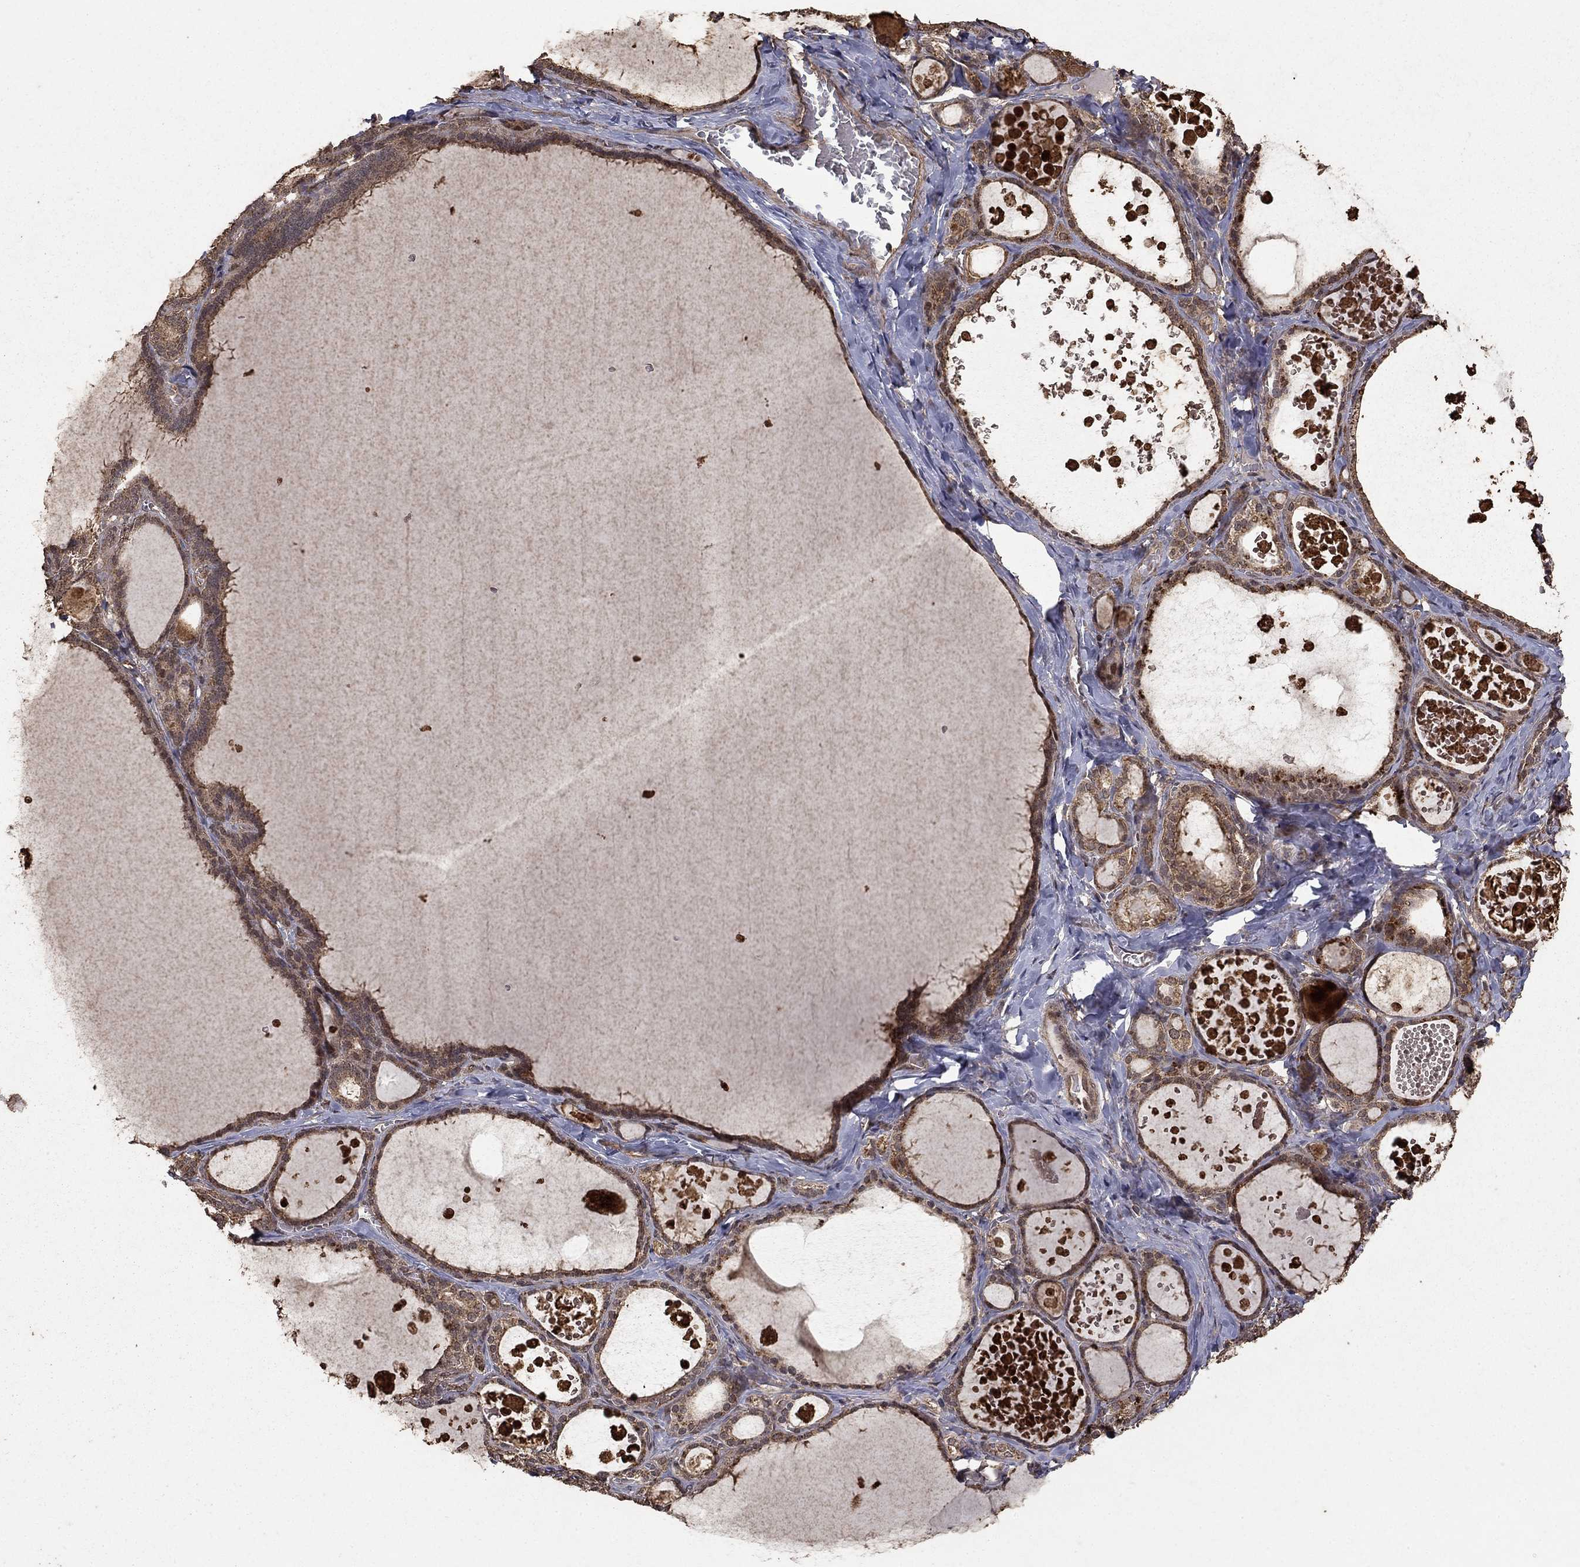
{"staining": {"intensity": "moderate", "quantity": ">75%", "location": "cytoplasmic/membranous"}, "tissue": "thyroid gland", "cell_type": "Glandular cells", "image_type": "normal", "snomed": [{"axis": "morphology", "description": "Normal tissue, NOS"}, {"axis": "topography", "description": "Thyroid gland"}], "caption": "Thyroid gland stained with DAB (3,3'-diaminobenzidine) IHC reveals medium levels of moderate cytoplasmic/membranous staining in approximately >75% of glandular cells.", "gene": "PRDM1", "patient": {"sex": "female", "age": 56}}